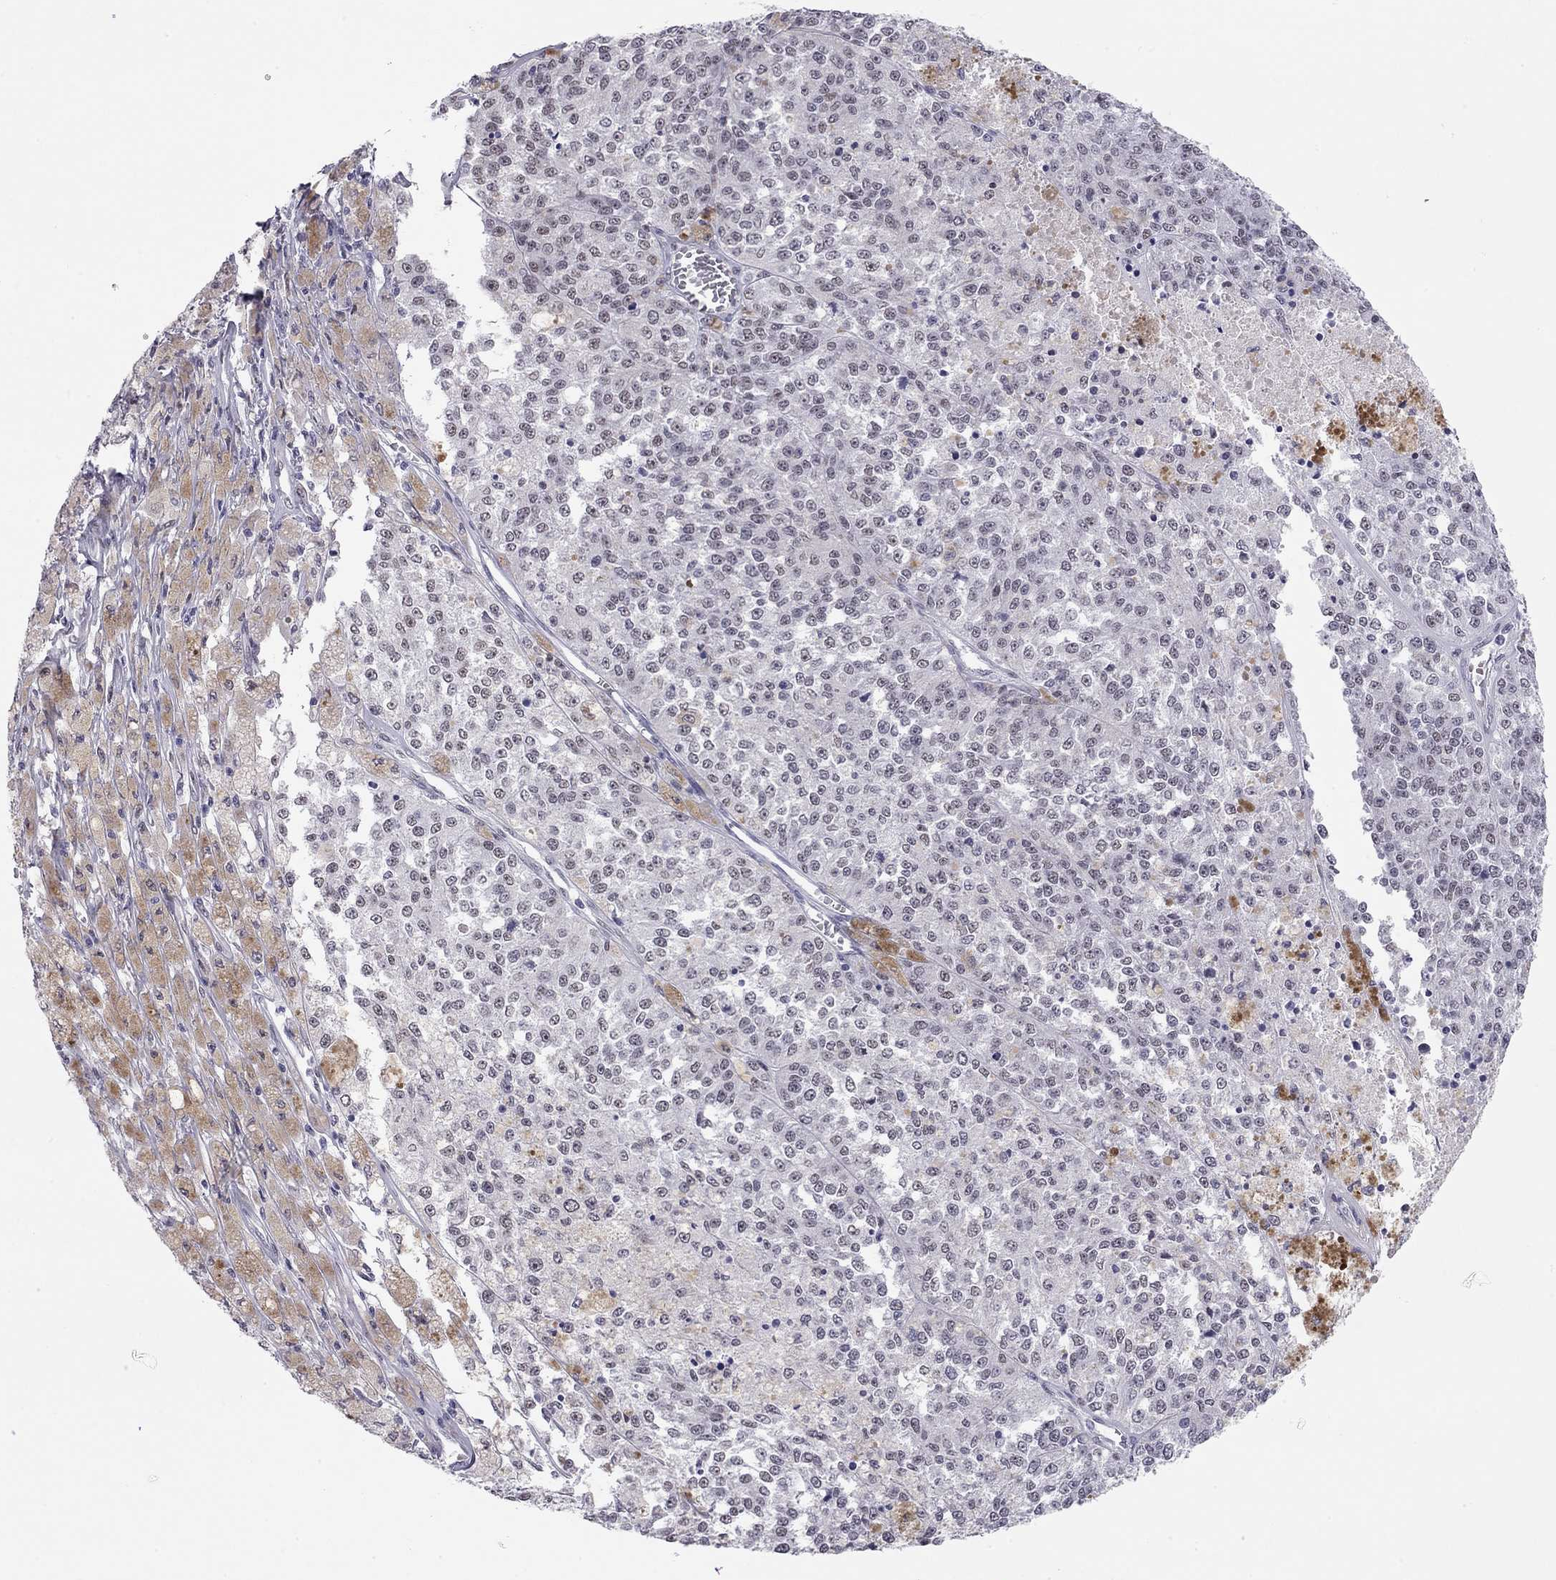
{"staining": {"intensity": "negative", "quantity": "none", "location": "none"}, "tissue": "melanoma", "cell_type": "Tumor cells", "image_type": "cancer", "snomed": [{"axis": "morphology", "description": "Malignant melanoma, Metastatic site"}, {"axis": "topography", "description": "Lymph node"}], "caption": "This is an immunohistochemistry (IHC) micrograph of human melanoma. There is no staining in tumor cells.", "gene": "DOT1L", "patient": {"sex": "female", "age": 64}}